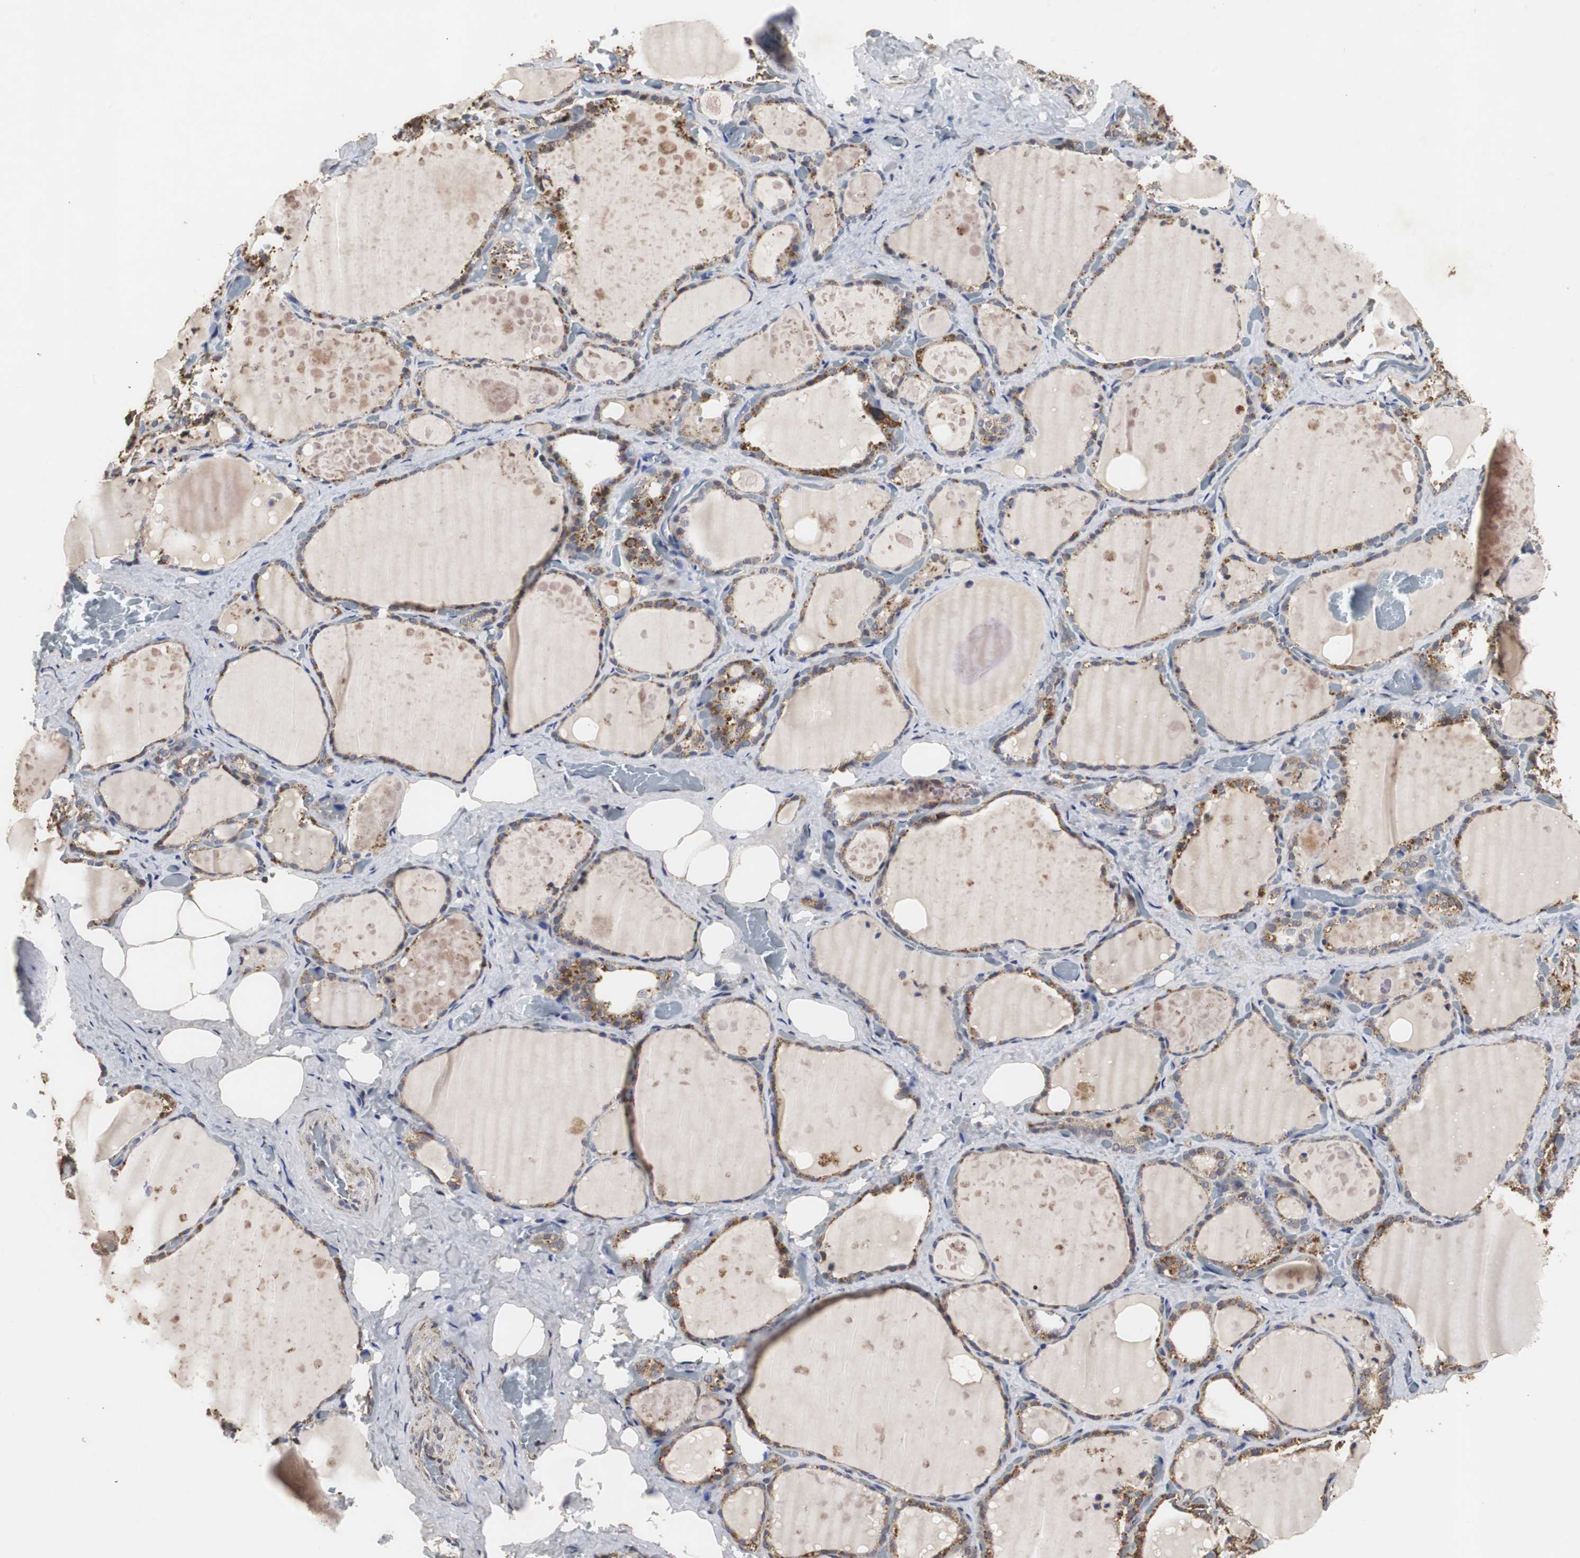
{"staining": {"intensity": "strong", "quantity": "25%-75%", "location": "cytoplasmic/membranous"}, "tissue": "thyroid gland", "cell_type": "Glandular cells", "image_type": "normal", "snomed": [{"axis": "morphology", "description": "Normal tissue, NOS"}, {"axis": "topography", "description": "Thyroid gland"}], "caption": "Strong cytoplasmic/membranous staining is present in about 25%-75% of glandular cells in benign thyroid gland. (Brightfield microscopy of DAB IHC at high magnification).", "gene": "HSD17B10", "patient": {"sex": "male", "age": 61}}